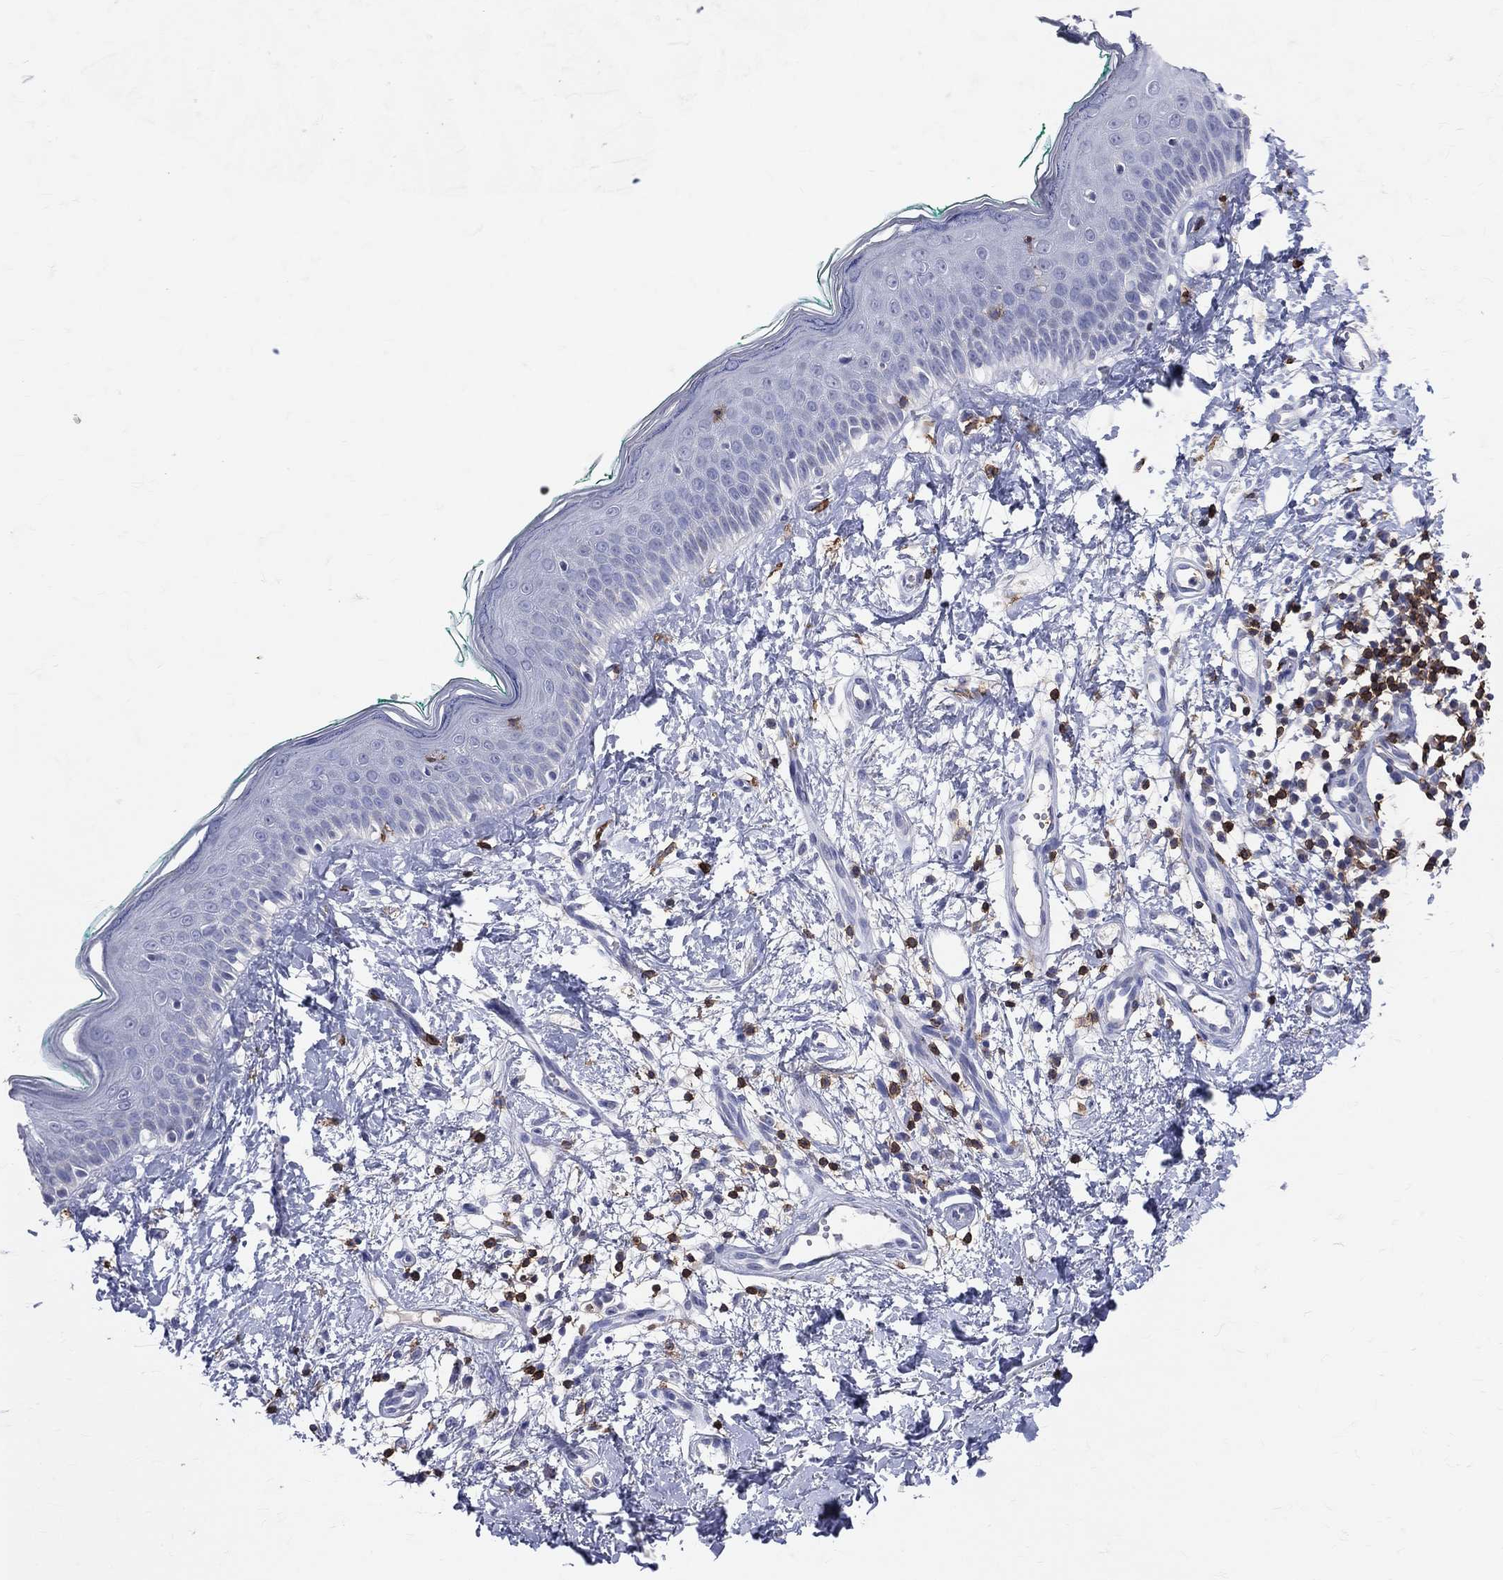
{"staining": {"intensity": "negative", "quantity": "none", "location": "none"}, "tissue": "skin", "cell_type": "Fibroblasts", "image_type": "normal", "snomed": [{"axis": "morphology", "description": "Normal tissue, NOS"}, {"axis": "morphology", "description": "Basal cell carcinoma"}, {"axis": "topography", "description": "Skin"}], "caption": "This is an immunohistochemistry micrograph of unremarkable human skin. There is no expression in fibroblasts.", "gene": "LAT", "patient": {"sex": "male", "age": 33}}